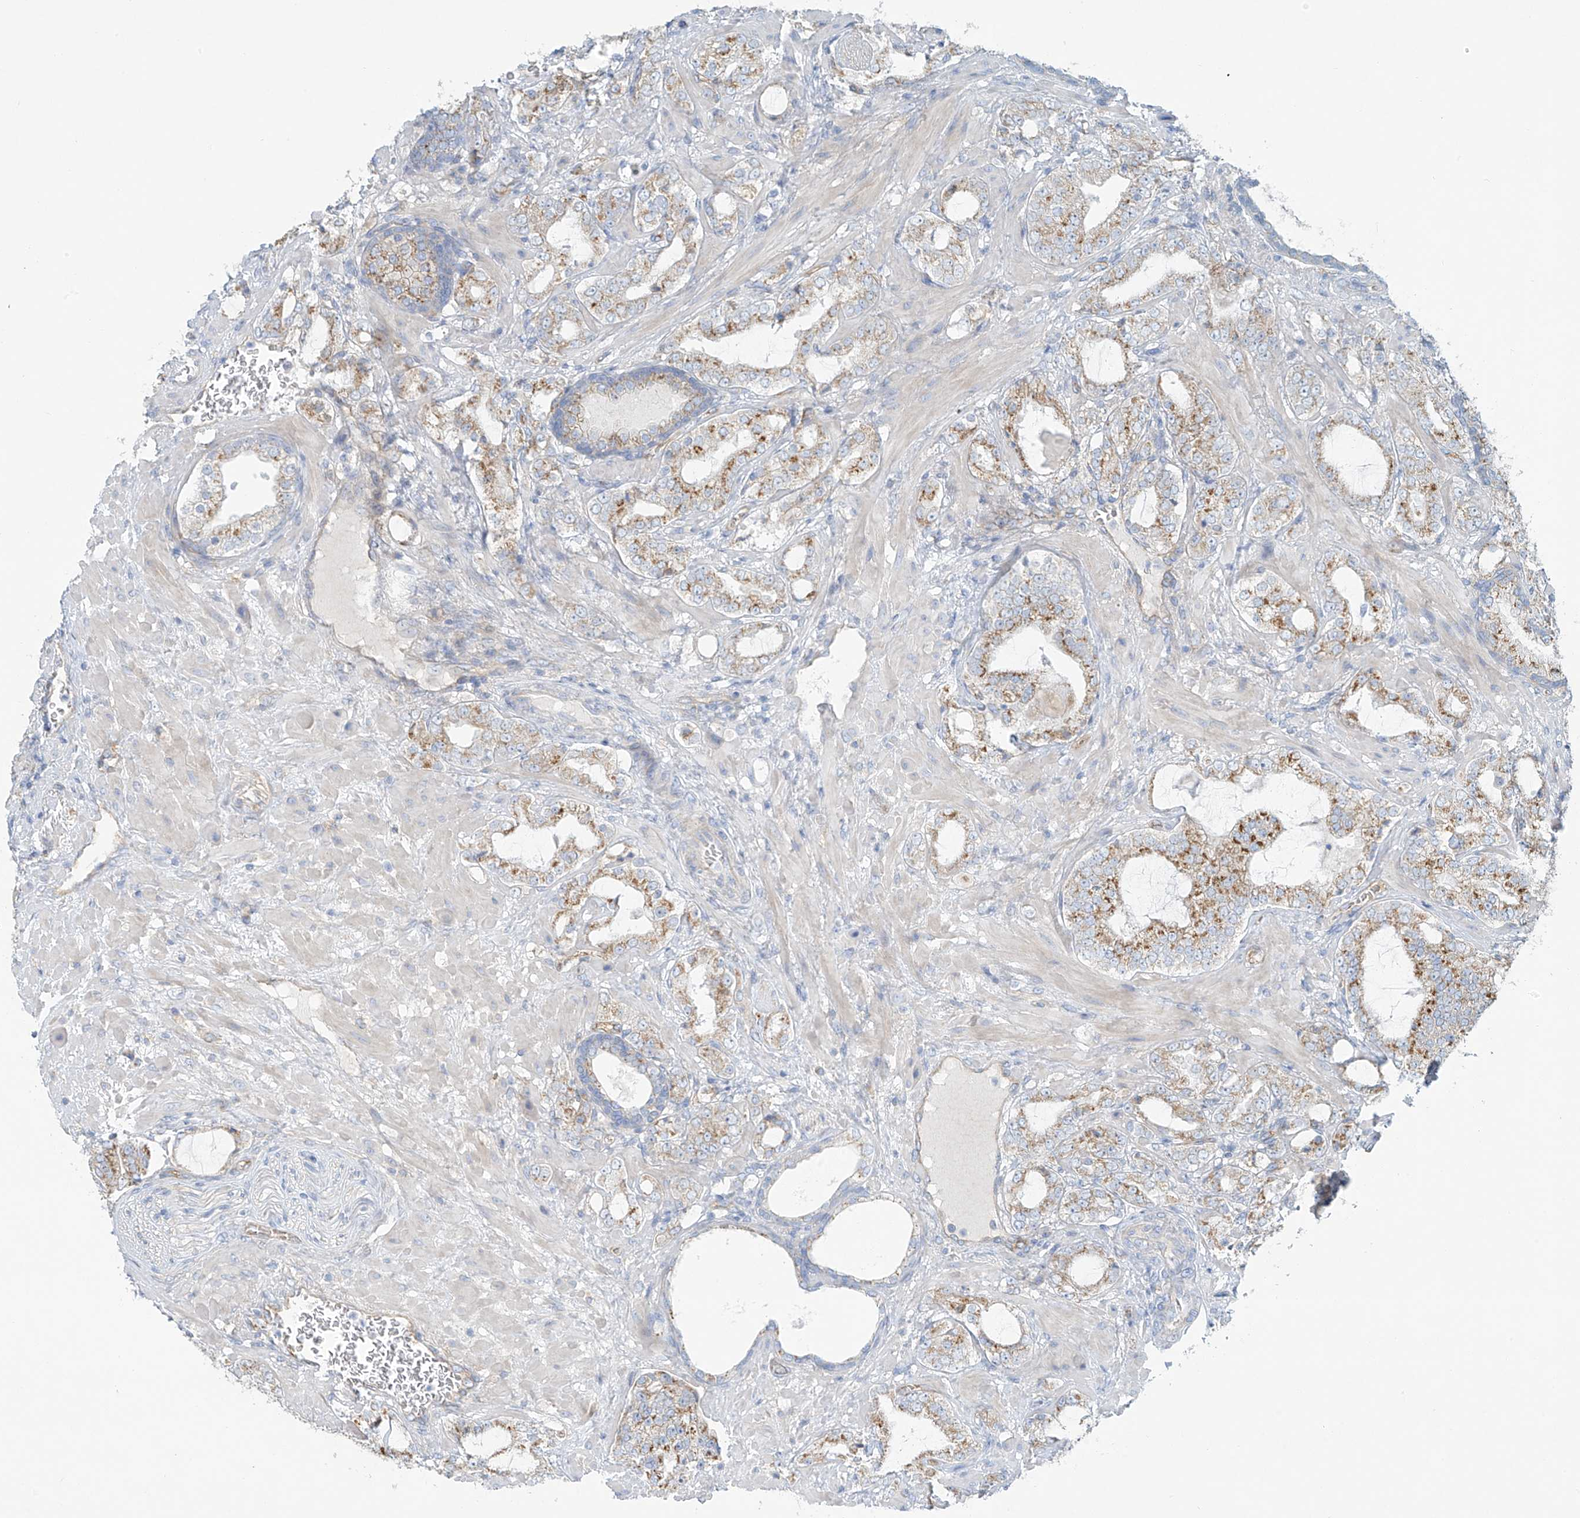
{"staining": {"intensity": "moderate", "quantity": "25%-75%", "location": "cytoplasmic/membranous"}, "tissue": "prostate cancer", "cell_type": "Tumor cells", "image_type": "cancer", "snomed": [{"axis": "morphology", "description": "Adenocarcinoma, High grade"}, {"axis": "topography", "description": "Prostate"}], "caption": "A photomicrograph of human prostate adenocarcinoma (high-grade) stained for a protein reveals moderate cytoplasmic/membranous brown staining in tumor cells.", "gene": "VAMP5", "patient": {"sex": "male", "age": 64}}